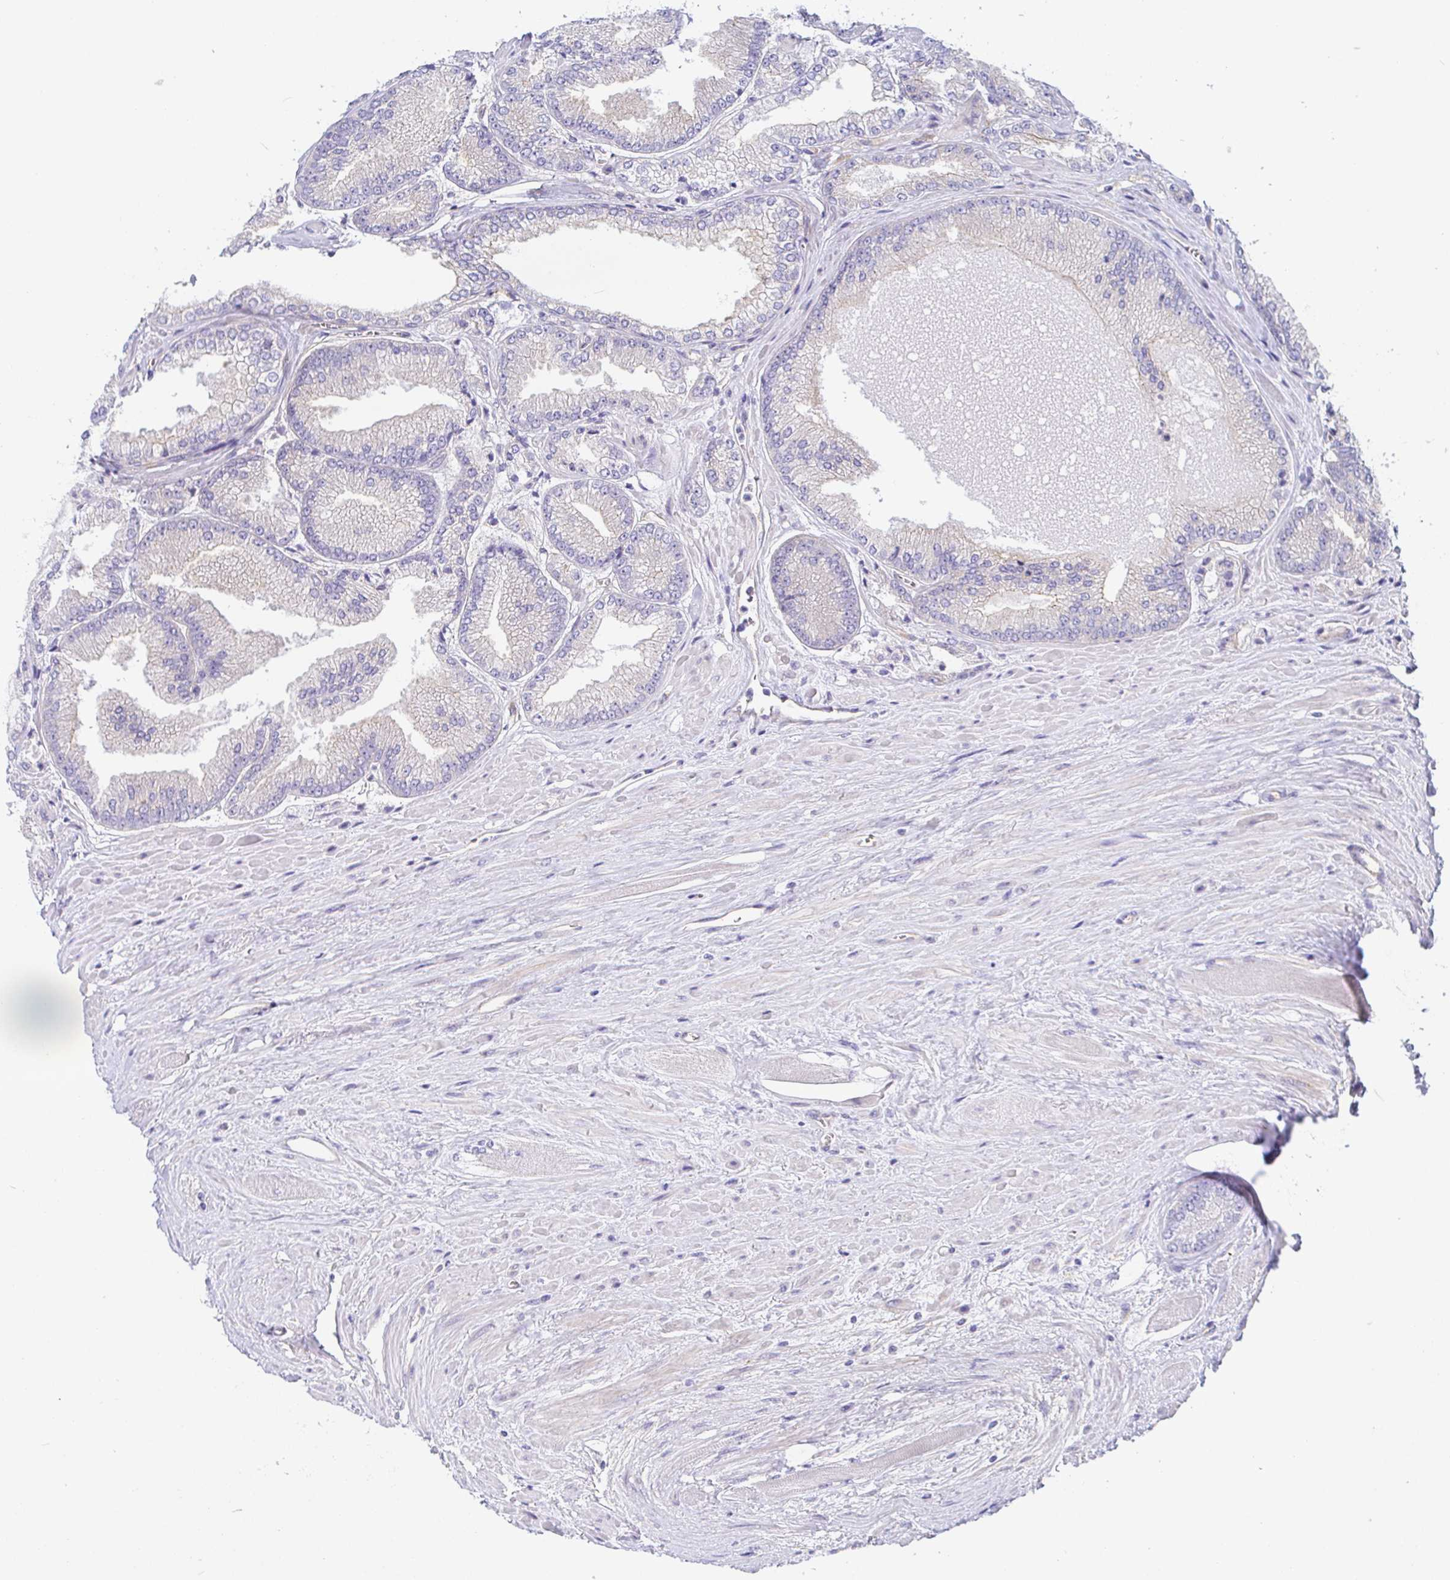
{"staining": {"intensity": "negative", "quantity": "none", "location": "none"}, "tissue": "prostate cancer", "cell_type": "Tumor cells", "image_type": "cancer", "snomed": [{"axis": "morphology", "description": "Adenocarcinoma, Low grade"}, {"axis": "topography", "description": "Prostate"}], "caption": "An IHC micrograph of low-grade adenocarcinoma (prostate) is shown. There is no staining in tumor cells of low-grade adenocarcinoma (prostate). (Brightfield microscopy of DAB IHC at high magnification).", "gene": "ARL4D", "patient": {"sex": "male", "age": 67}}